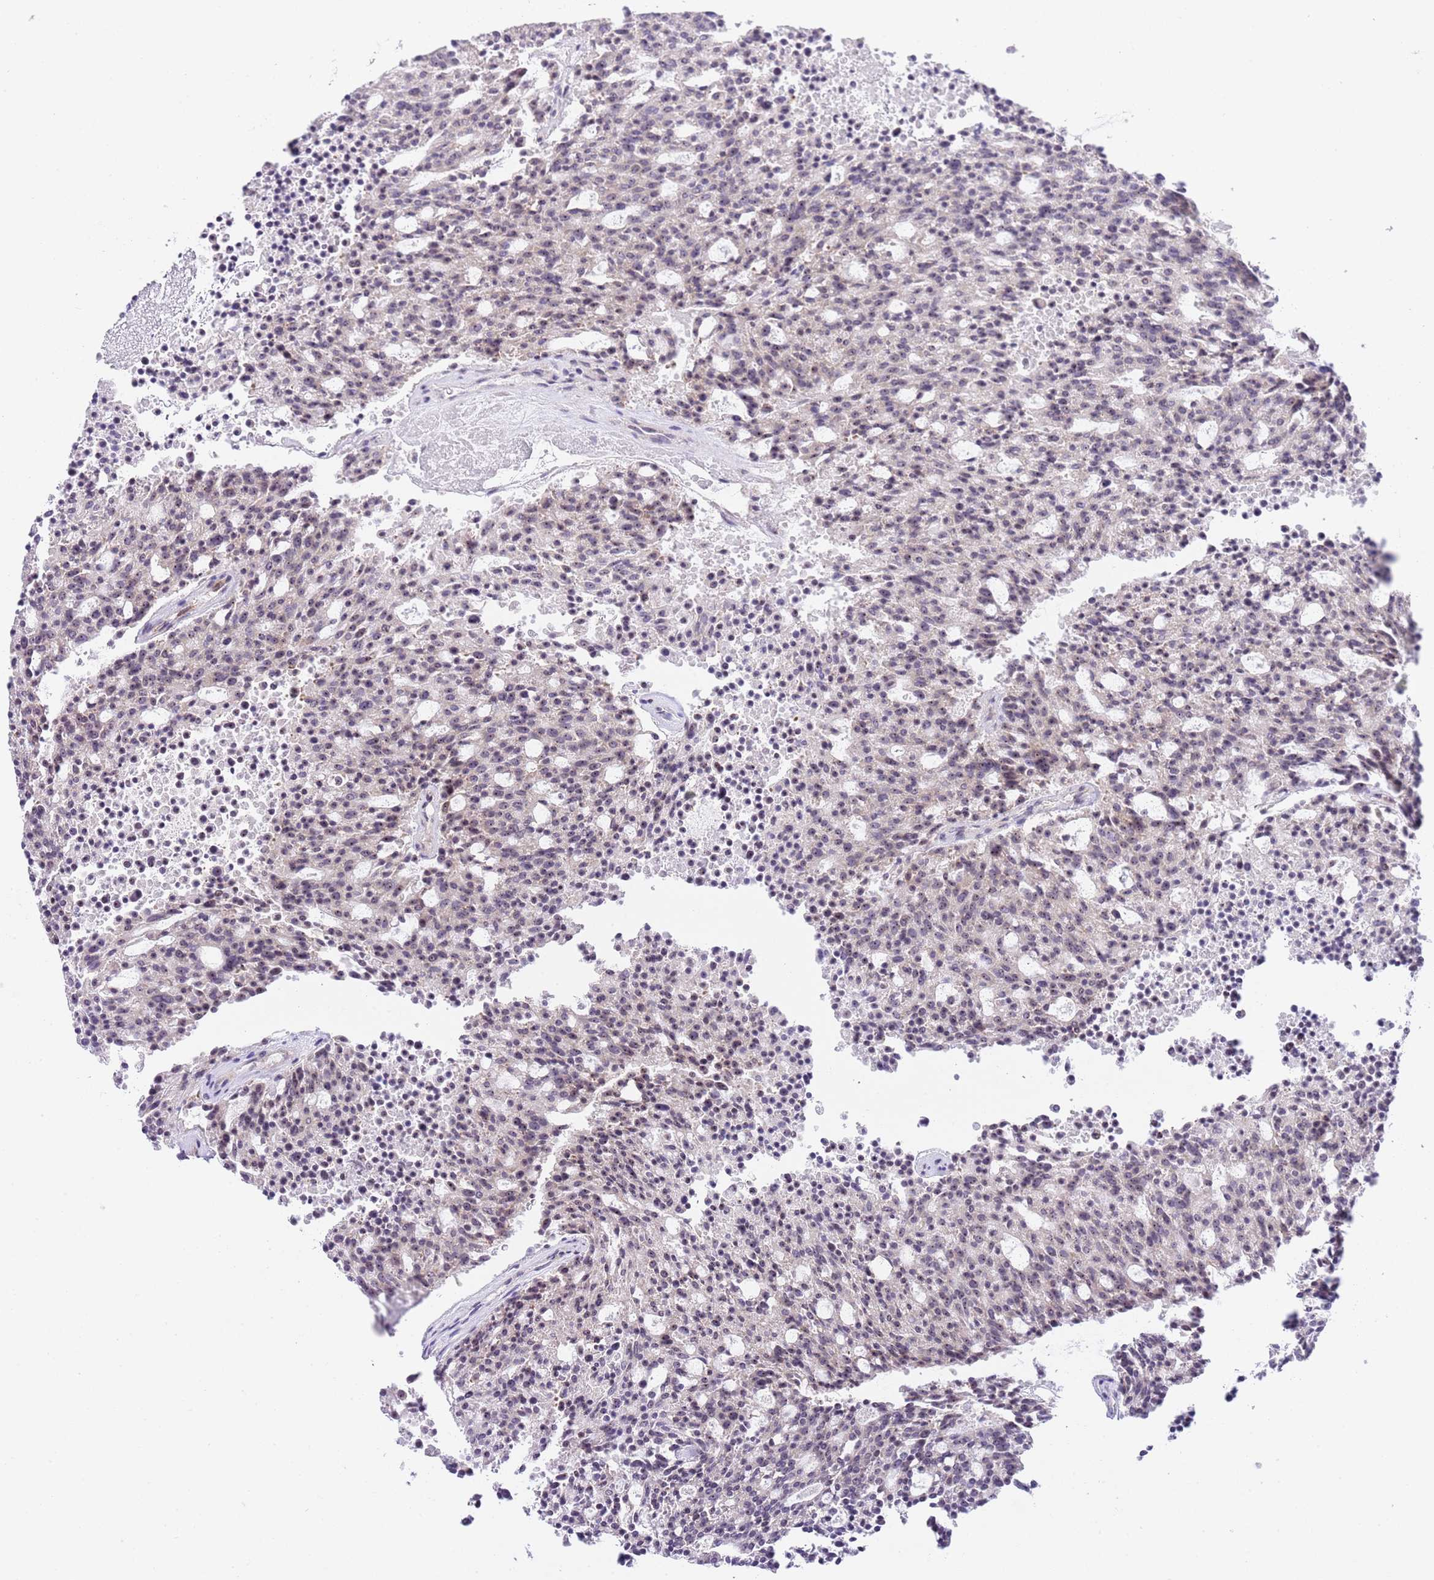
{"staining": {"intensity": "weak", "quantity": "<25%", "location": "nuclear"}, "tissue": "carcinoid", "cell_type": "Tumor cells", "image_type": "cancer", "snomed": [{"axis": "morphology", "description": "Carcinoid, malignant, NOS"}, {"axis": "topography", "description": "Pancreas"}], "caption": "A high-resolution histopathology image shows immunohistochemistry staining of carcinoid, which demonstrates no significant positivity in tumor cells. (DAB IHC visualized using brightfield microscopy, high magnification).", "gene": "NOP56", "patient": {"sex": "female", "age": 54}}